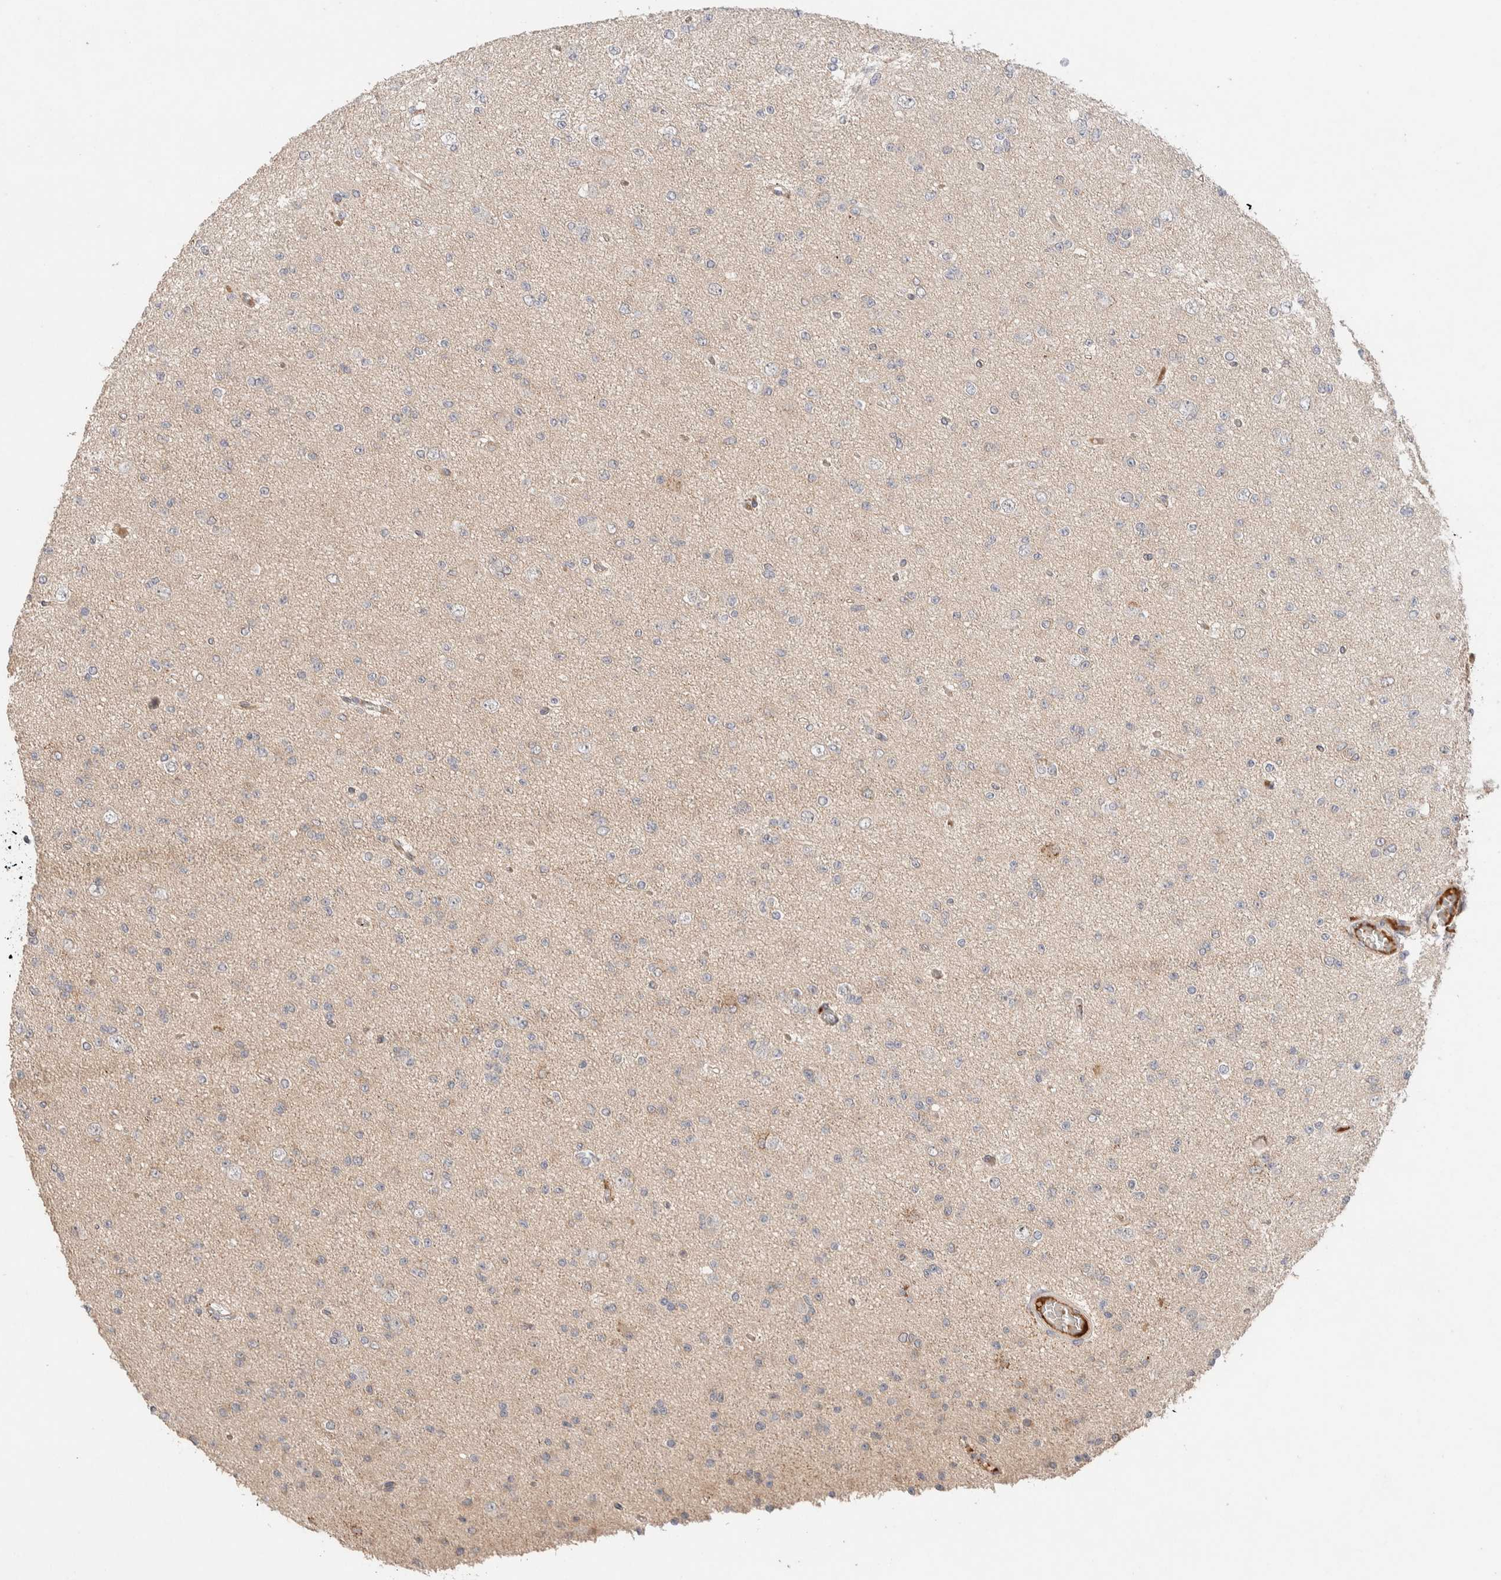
{"staining": {"intensity": "negative", "quantity": "none", "location": "none"}, "tissue": "glioma", "cell_type": "Tumor cells", "image_type": "cancer", "snomed": [{"axis": "morphology", "description": "Glioma, malignant, Low grade"}, {"axis": "topography", "description": "Brain"}], "caption": "Immunohistochemistry image of neoplastic tissue: malignant glioma (low-grade) stained with DAB (3,3'-diaminobenzidine) displays no significant protein staining in tumor cells.", "gene": "CASK", "patient": {"sex": "female", "age": 22}}